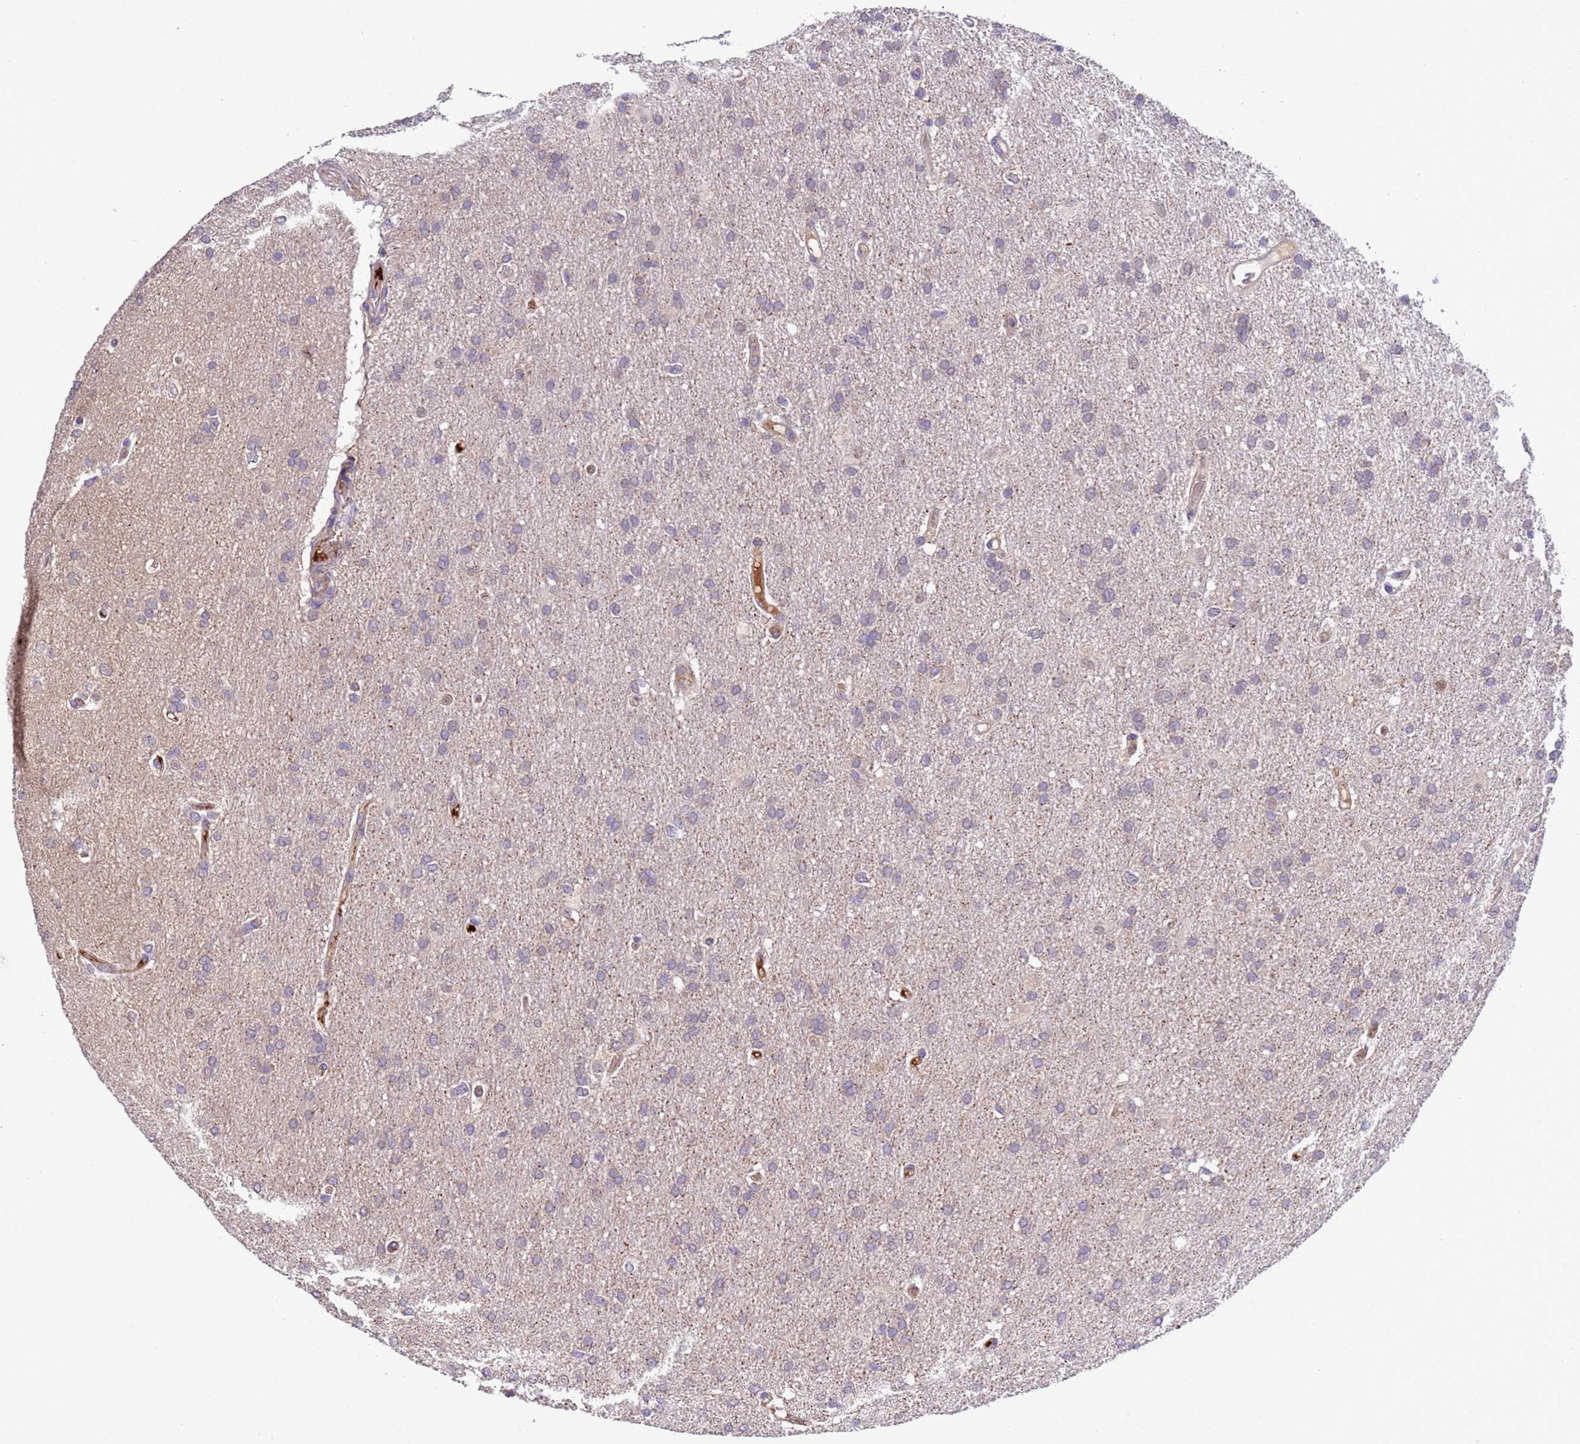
{"staining": {"intensity": "weak", "quantity": "25%-75%", "location": "cytoplasmic/membranous"}, "tissue": "glioma", "cell_type": "Tumor cells", "image_type": "cancer", "snomed": [{"axis": "morphology", "description": "Glioma, malignant, High grade"}, {"axis": "topography", "description": "Brain"}], "caption": "The micrograph demonstrates a brown stain indicating the presence of a protein in the cytoplasmic/membranous of tumor cells in glioma. Using DAB (brown) and hematoxylin (blue) stains, captured at high magnification using brightfield microscopy.", "gene": "PARP16", "patient": {"sex": "male", "age": 77}}